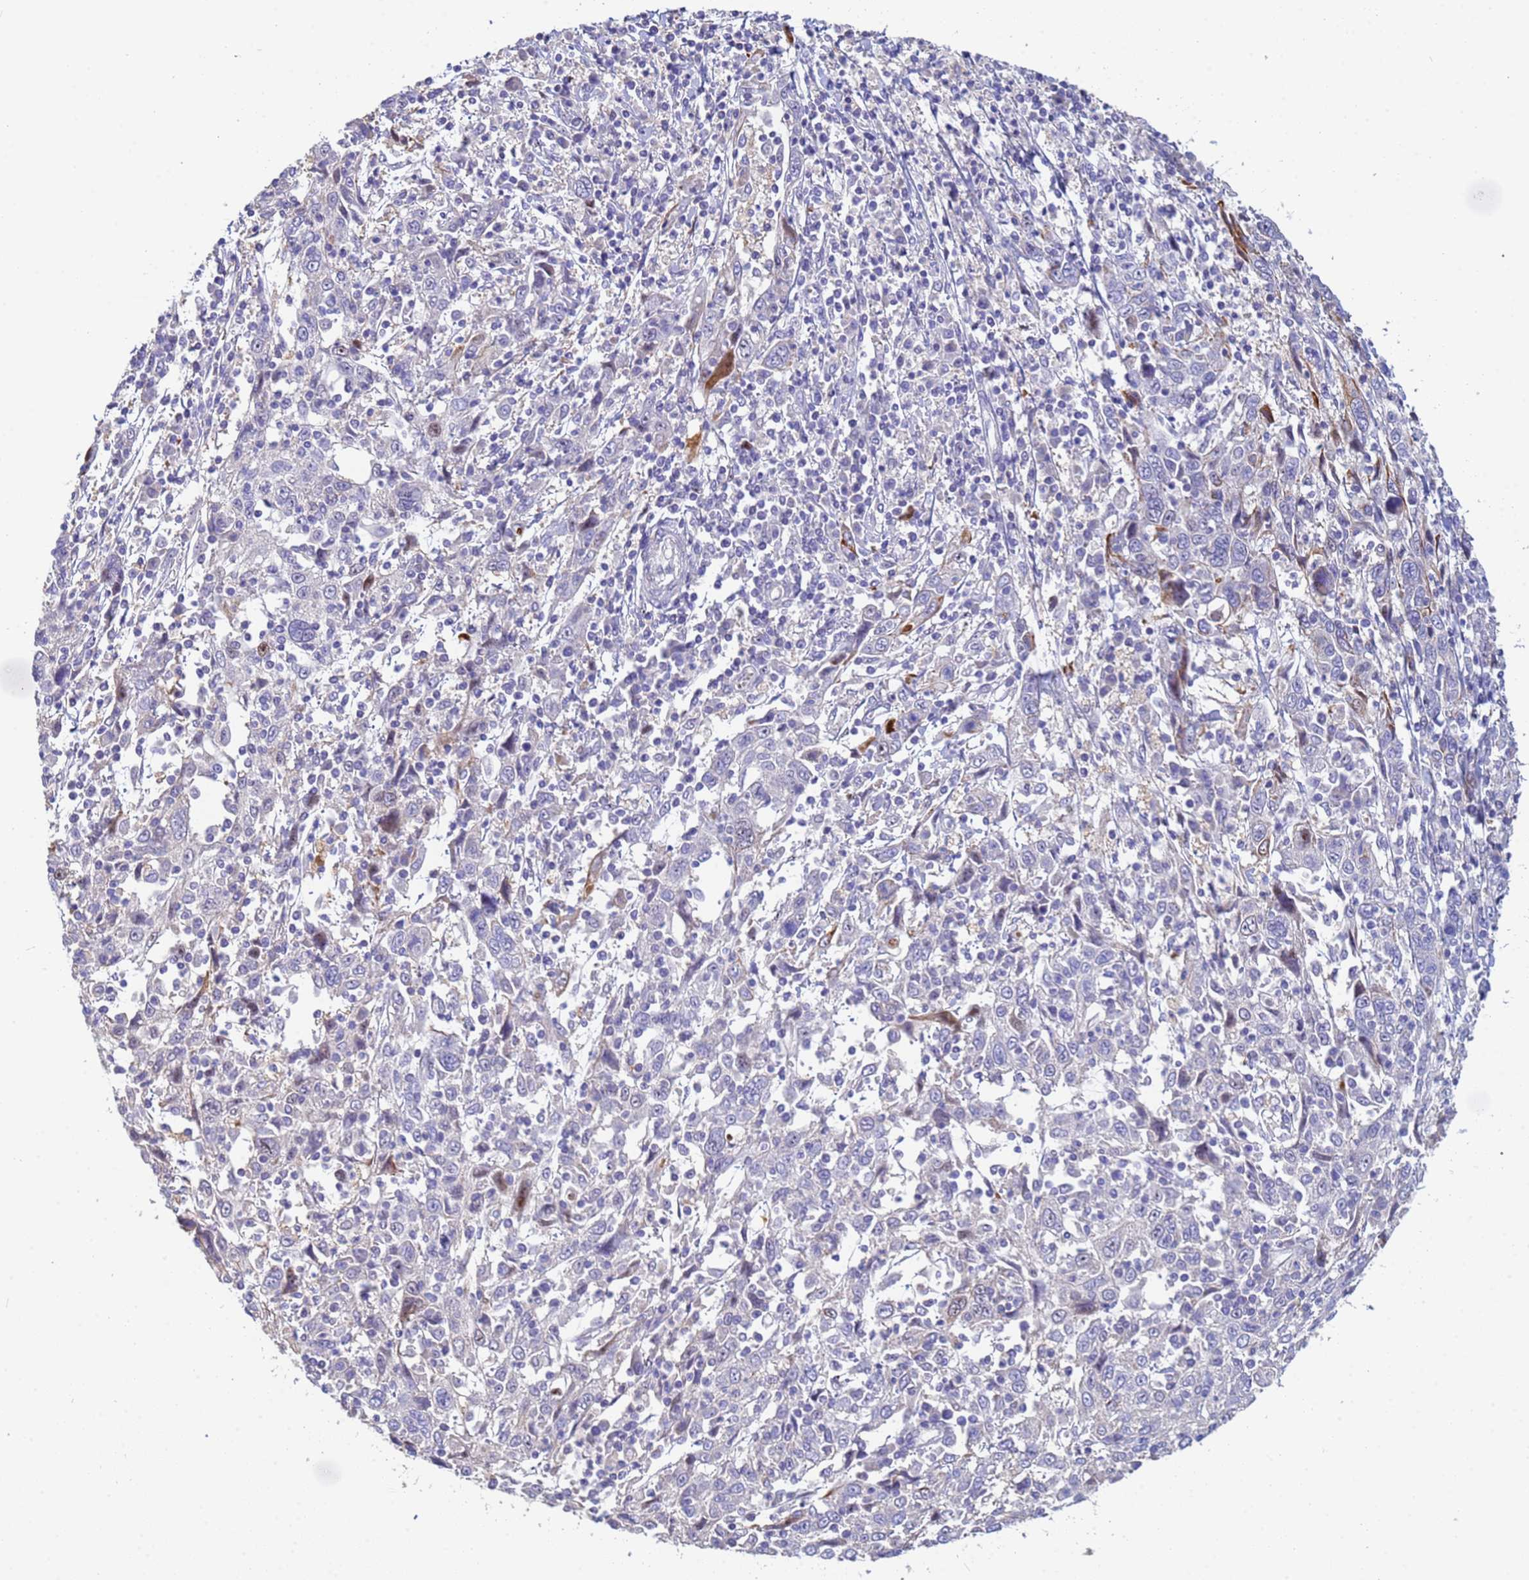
{"staining": {"intensity": "strong", "quantity": "<25%", "location": "cytoplasmic/membranous"}, "tissue": "cervical cancer", "cell_type": "Tumor cells", "image_type": "cancer", "snomed": [{"axis": "morphology", "description": "Squamous cell carcinoma, NOS"}, {"axis": "topography", "description": "Cervix"}], "caption": "A brown stain shows strong cytoplasmic/membranous positivity of a protein in squamous cell carcinoma (cervical) tumor cells. Using DAB (3,3'-diaminobenzidine) (brown) and hematoxylin (blue) stains, captured at high magnification using brightfield microscopy.", "gene": "PPP6R1", "patient": {"sex": "female", "age": 46}}